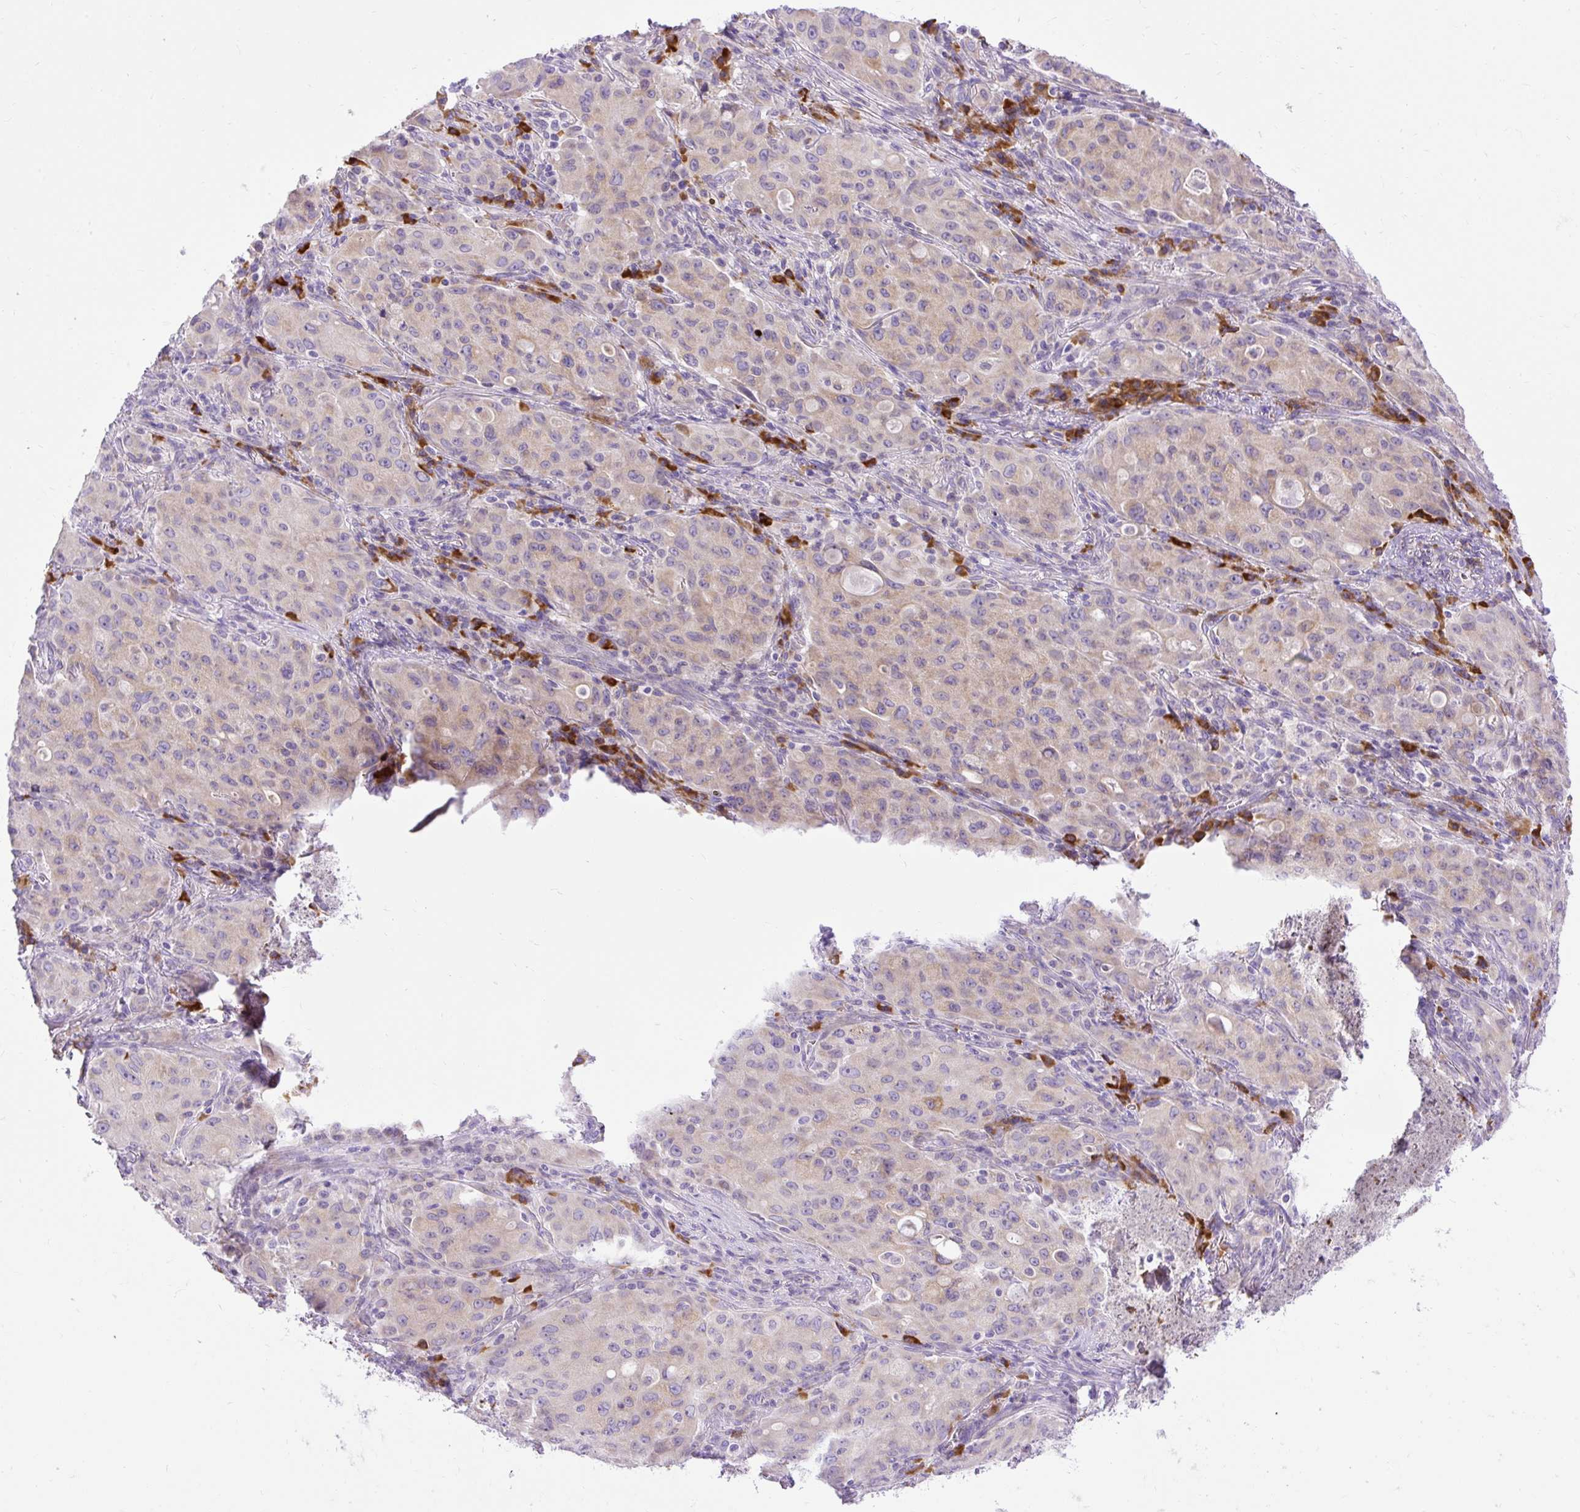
{"staining": {"intensity": "negative", "quantity": "none", "location": "none"}, "tissue": "lung cancer", "cell_type": "Tumor cells", "image_type": "cancer", "snomed": [{"axis": "morphology", "description": "Adenocarcinoma, NOS"}, {"axis": "topography", "description": "Lung"}], "caption": "Photomicrograph shows no significant protein staining in tumor cells of adenocarcinoma (lung).", "gene": "SYBU", "patient": {"sex": "female", "age": 44}}